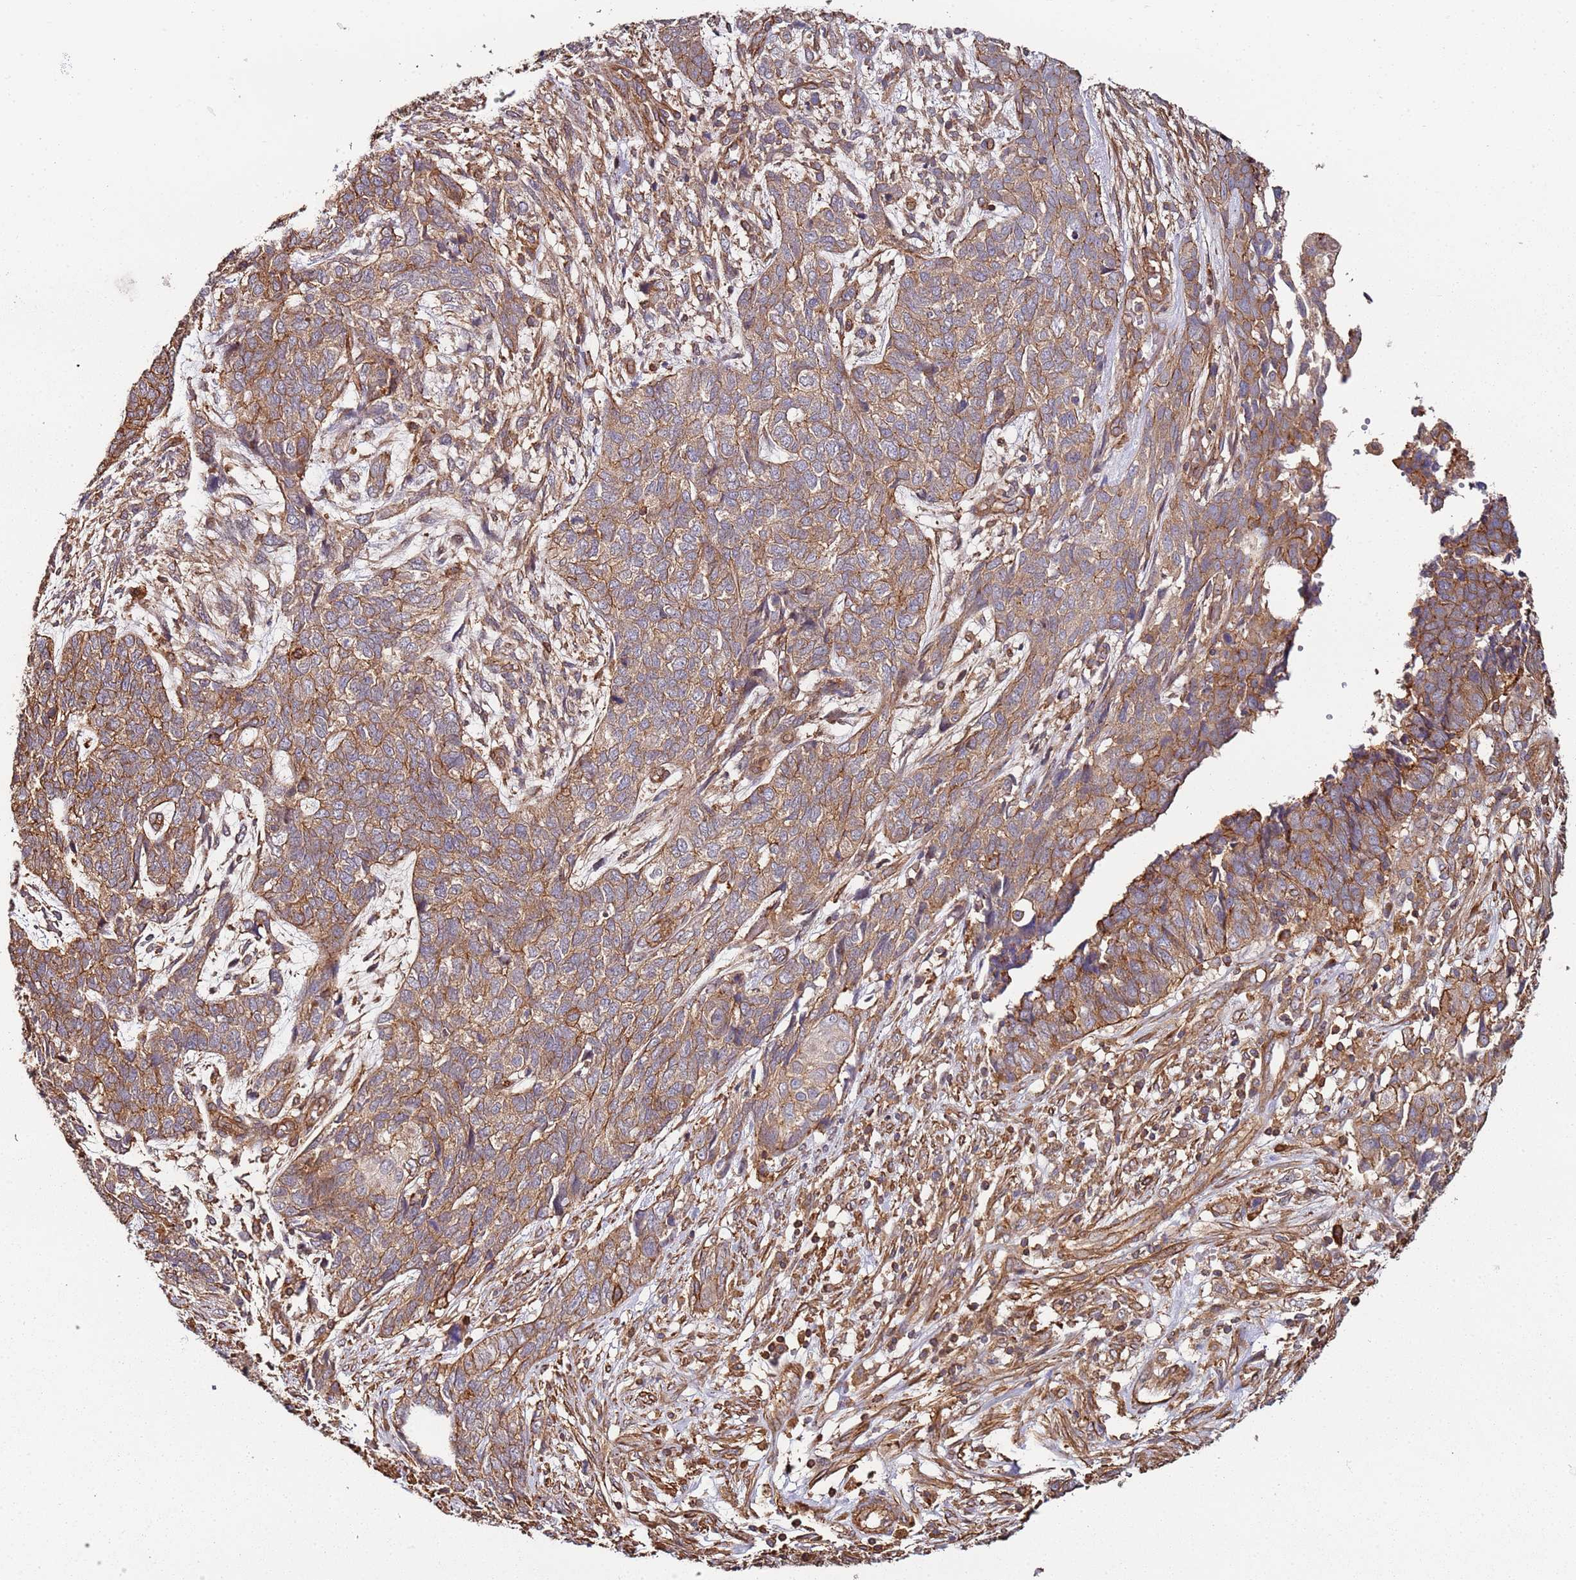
{"staining": {"intensity": "moderate", "quantity": ">75%", "location": "cytoplasmic/membranous"}, "tissue": "cervical cancer", "cell_type": "Tumor cells", "image_type": "cancer", "snomed": [{"axis": "morphology", "description": "Squamous cell carcinoma, NOS"}, {"axis": "topography", "description": "Cervix"}], "caption": "This is an image of immunohistochemistry staining of cervical cancer, which shows moderate expression in the cytoplasmic/membranous of tumor cells.", "gene": "CYP2U1", "patient": {"sex": "female", "age": 63}}